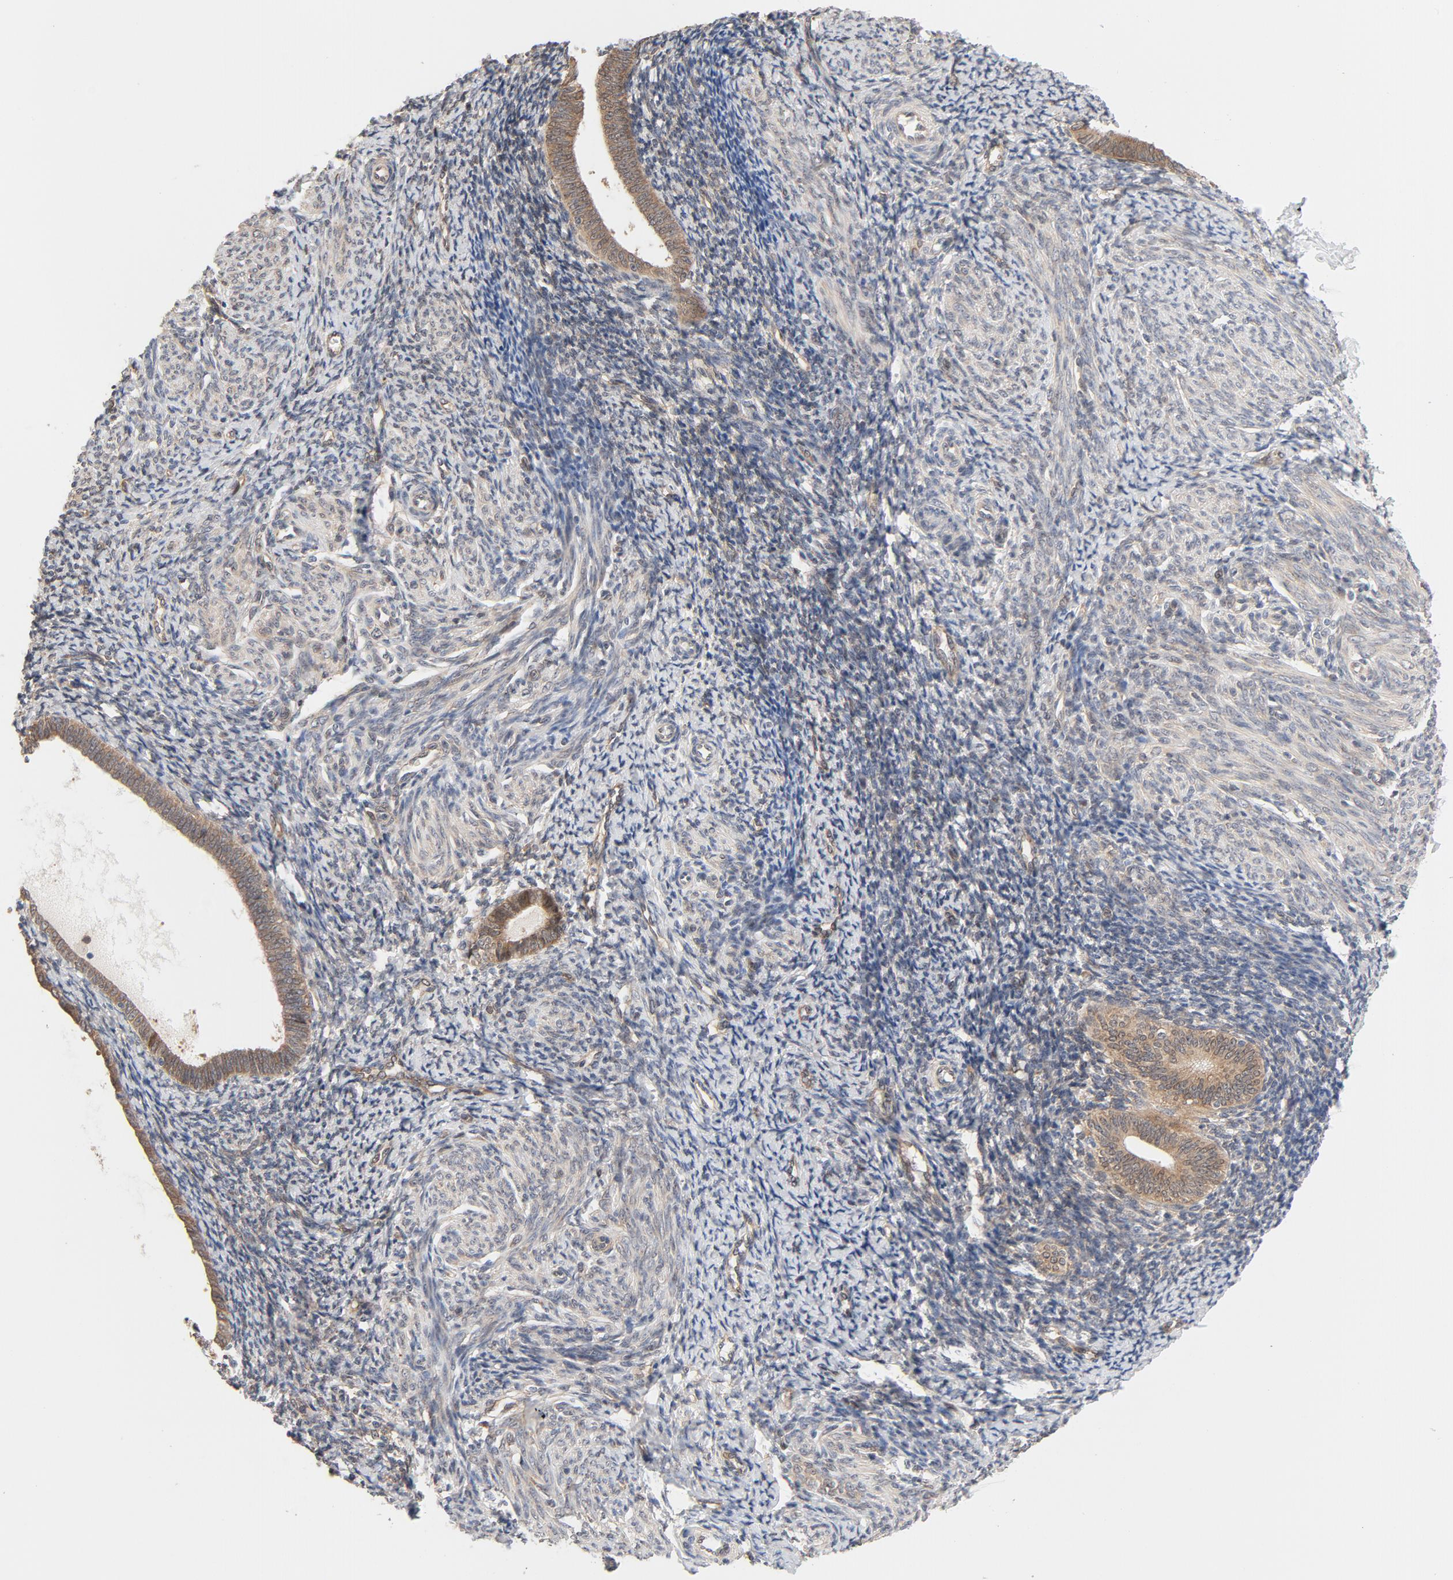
{"staining": {"intensity": "weak", "quantity": ">75%", "location": "cytoplasmic/membranous"}, "tissue": "endometrium", "cell_type": "Cells in endometrial stroma", "image_type": "normal", "snomed": [{"axis": "morphology", "description": "Normal tissue, NOS"}, {"axis": "topography", "description": "Endometrium"}], "caption": "The histopathology image reveals a brown stain indicating the presence of a protein in the cytoplasmic/membranous of cells in endometrial stroma in endometrium.", "gene": "EIF4E", "patient": {"sex": "female", "age": 57}}